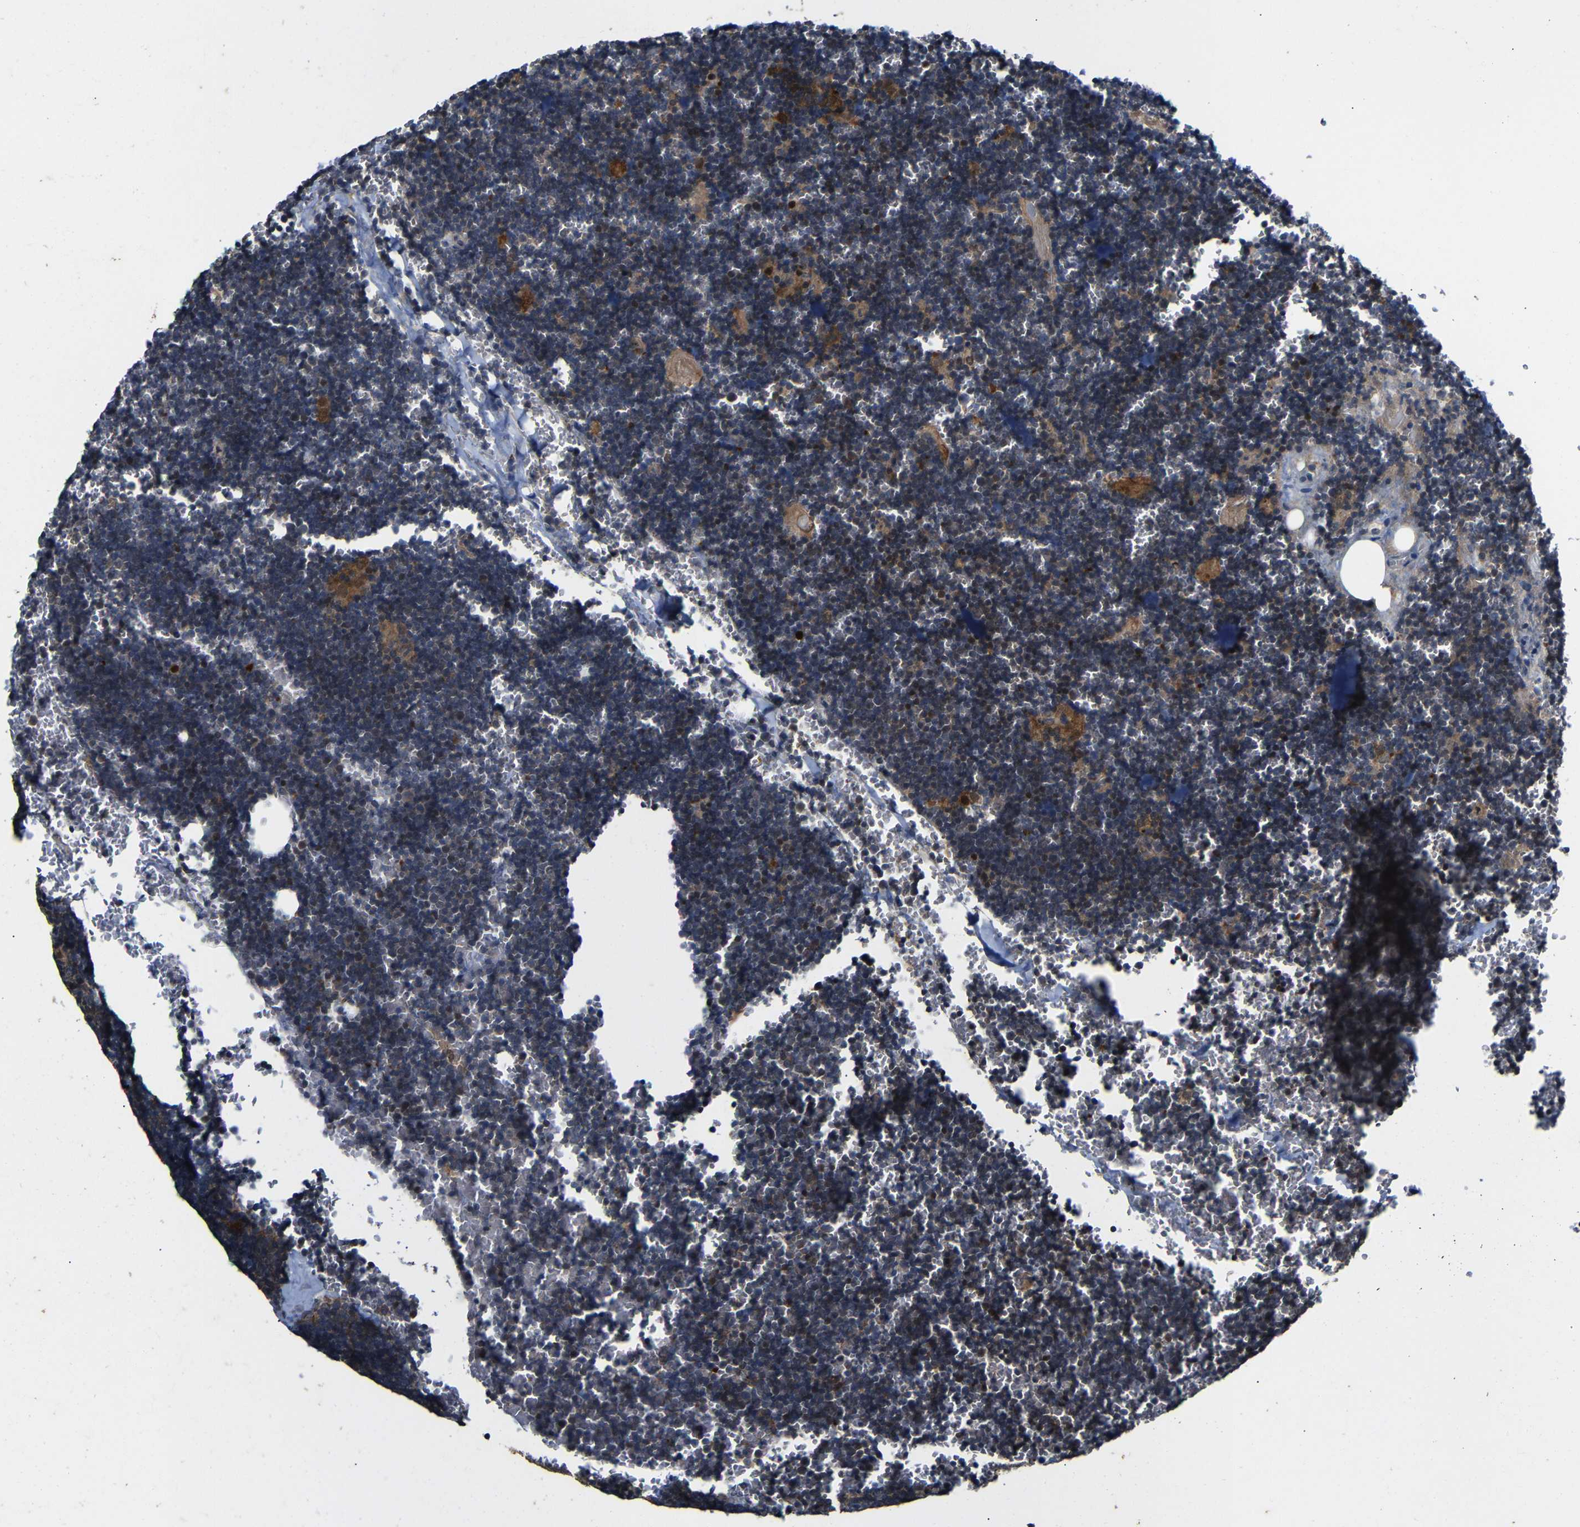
{"staining": {"intensity": "moderate", "quantity": "<25%", "location": "nuclear"}, "tissue": "lymph node", "cell_type": "Germinal center cells", "image_type": "normal", "snomed": [{"axis": "morphology", "description": "Normal tissue, NOS"}, {"axis": "topography", "description": "Lymph node"}], "caption": "IHC (DAB) staining of normal human lymph node demonstrates moderate nuclear protein expression in approximately <25% of germinal center cells.", "gene": "ATG12", "patient": {"sex": "male", "age": 33}}